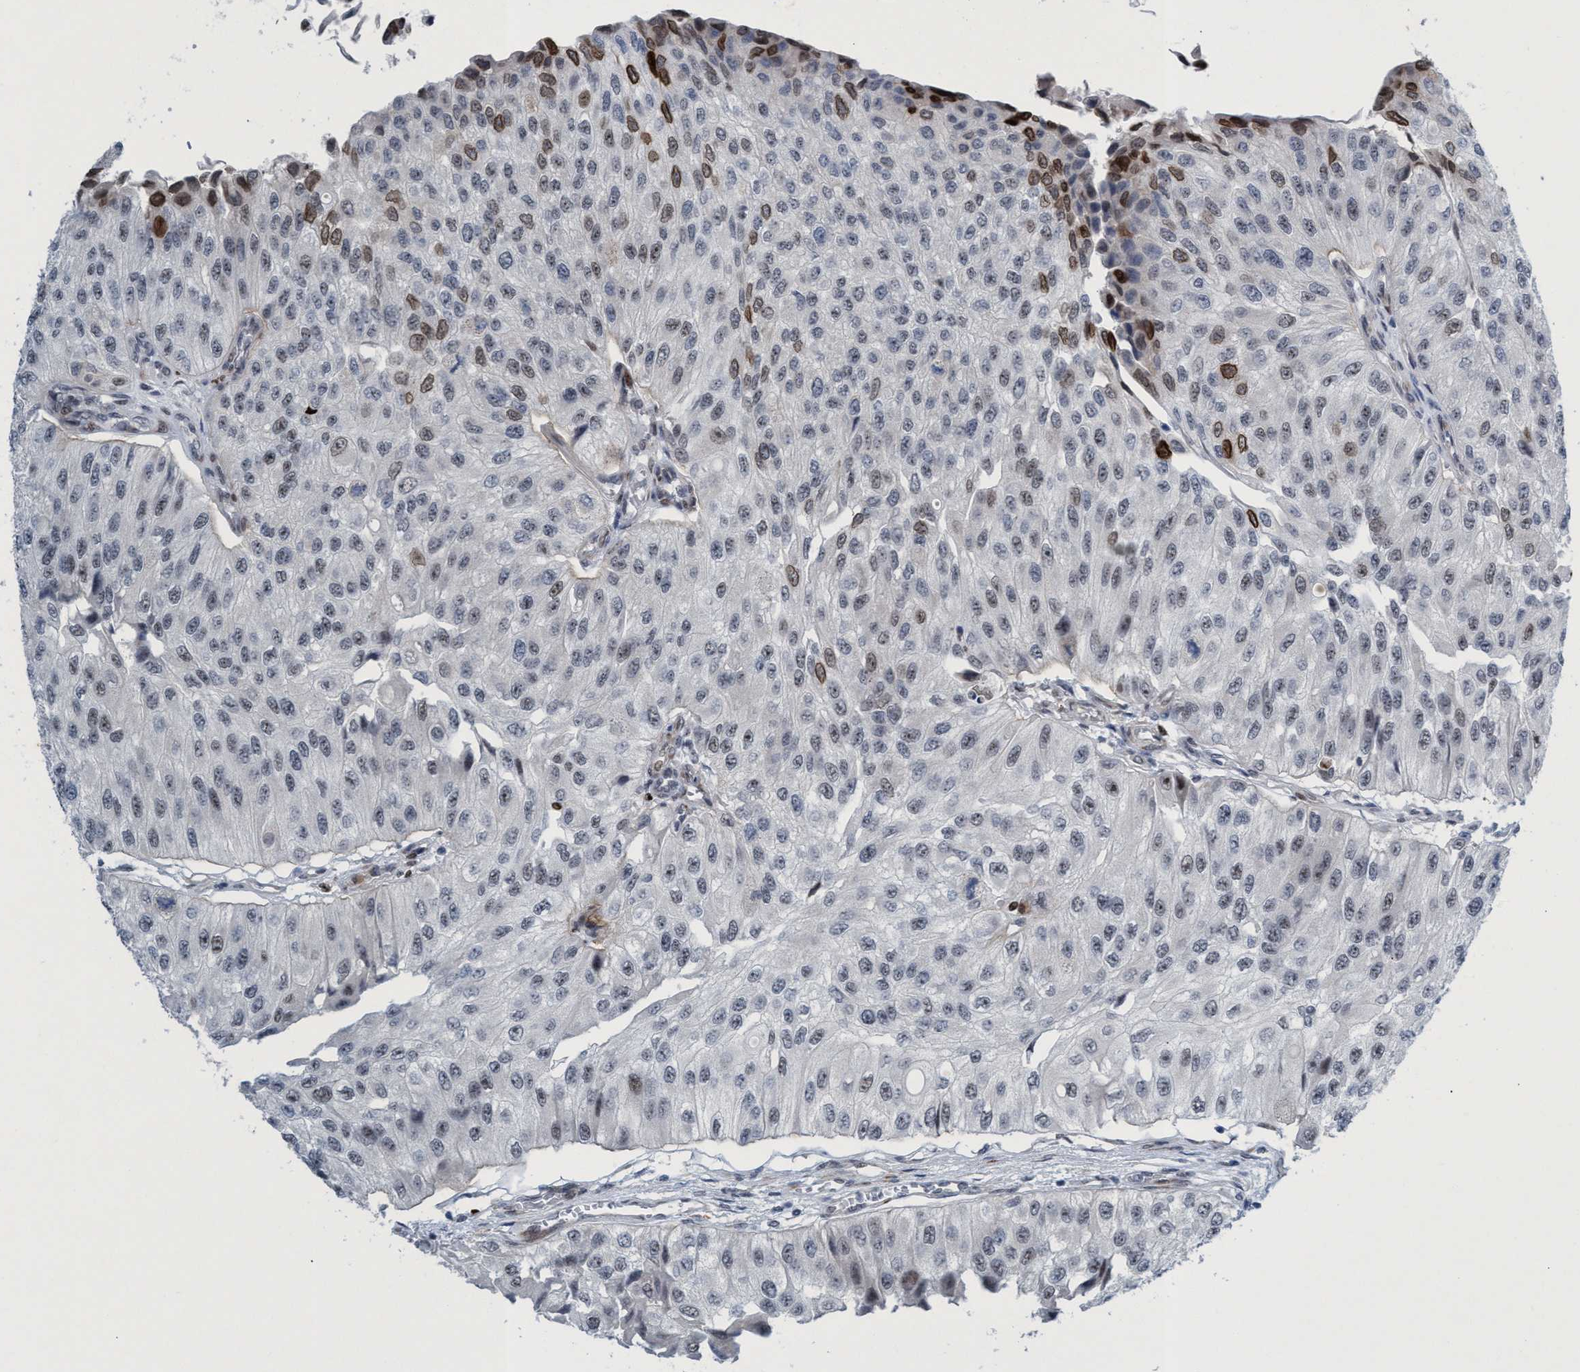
{"staining": {"intensity": "weak", "quantity": "25%-75%", "location": "nuclear"}, "tissue": "urothelial cancer", "cell_type": "Tumor cells", "image_type": "cancer", "snomed": [{"axis": "morphology", "description": "Urothelial carcinoma, High grade"}, {"axis": "topography", "description": "Kidney"}, {"axis": "topography", "description": "Urinary bladder"}], "caption": "DAB (3,3'-diaminobenzidine) immunohistochemical staining of urothelial cancer exhibits weak nuclear protein expression in about 25%-75% of tumor cells. (DAB (3,3'-diaminobenzidine) = brown stain, brightfield microscopy at high magnification).", "gene": "CWC27", "patient": {"sex": "male", "age": 77}}